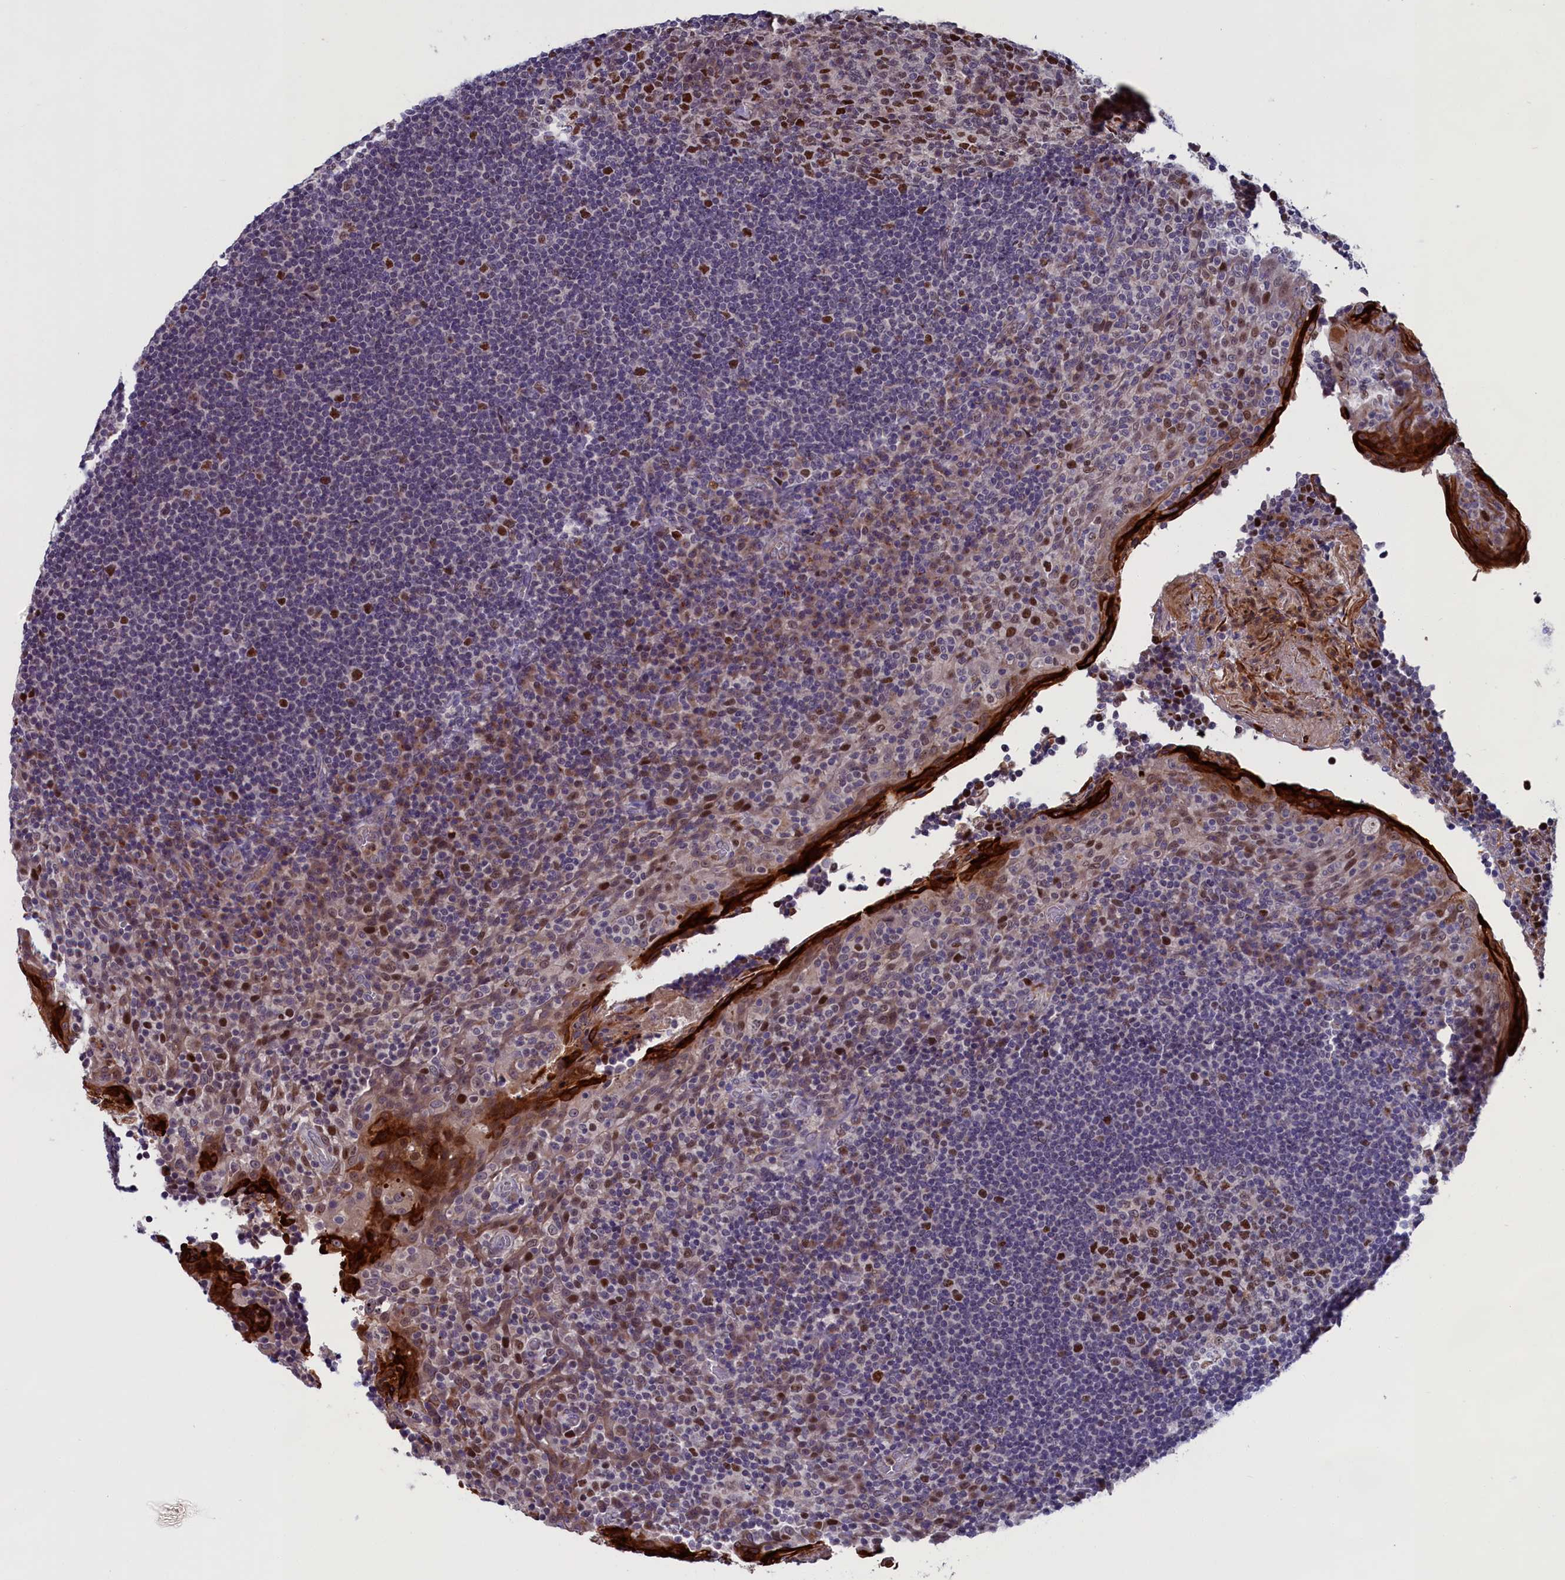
{"staining": {"intensity": "strong", "quantity": "25%-75%", "location": "nuclear"}, "tissue": "tonsil", "cell_type": "Germinal center cells", "image_type": "normal", "snomed": [{"axis": "morphology", "description": "Normal tissue, NOS"}, {"axis": "topography", "description": "Tonsil"}], "caption": "Protein analysis of unremarkable tonsil reveals strong nuclear expression in approximately 25%-75% of germinal center cells. Nuclei are stained in blue.", "gene": "LIG1", "patient": {"sex": "male", "age": 17}}